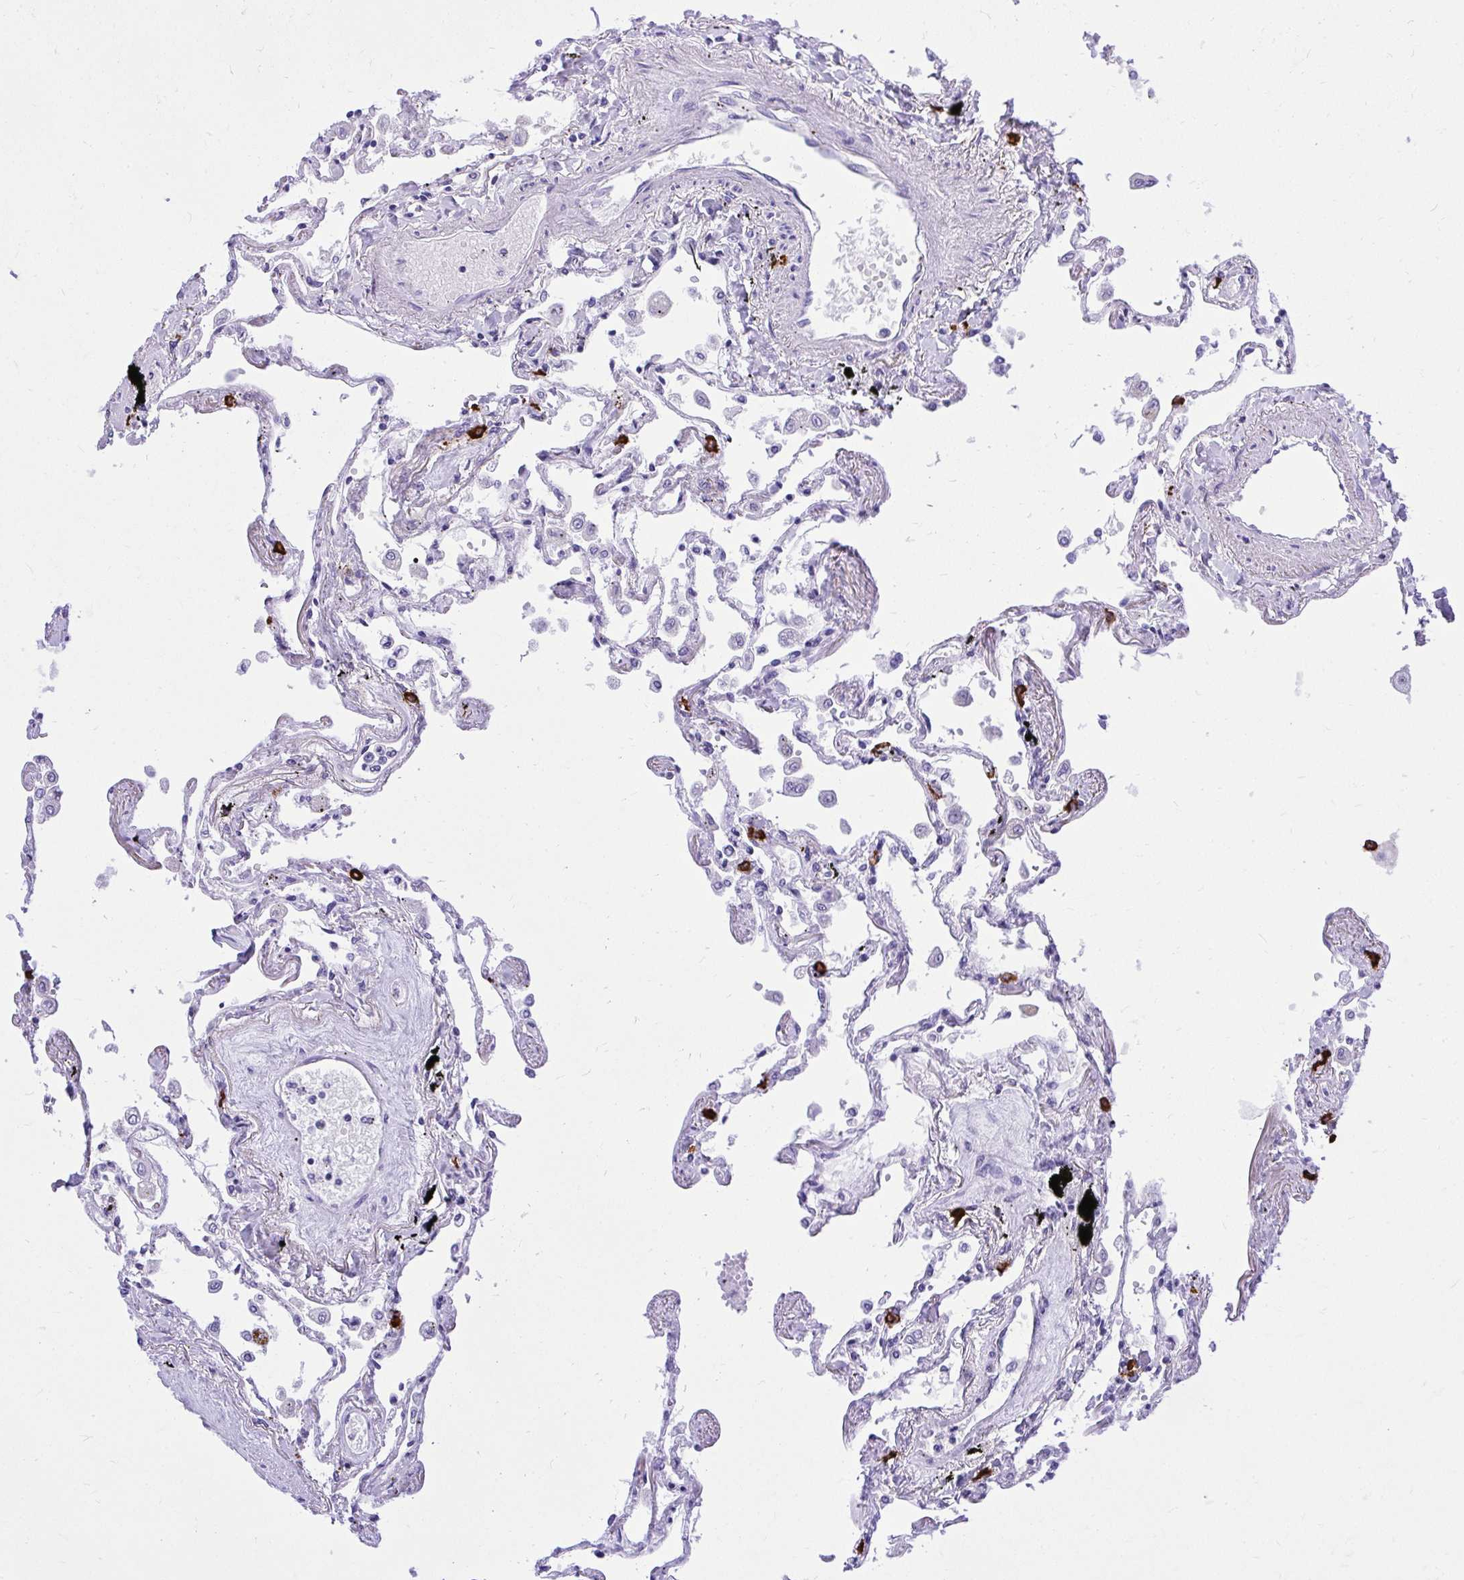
{"staining": {"intensity": "strong", "quantity": "<25%", "location": "cytoplasmic/membranous"}, "tissue": "lung", "cell_type": "Alveolar cells", "image_type": "normal", "snomed": [{"axis": "morphology", "description": "Normal tissue, NOS"}, {"axis": "morphology", "description": "Adenocarcinoma, NOS"}, {"axis": "topography", "description": "Cartilage tissue"}, {"axis": "topography", "description": "Lung"}], "caption": "This photomicrograph reveals unremarkable lung stained with immunohistochemistry to label a protein in brown. The cytoplasmic/membranous of alveolar cells show strong positivity for the protein. Nuclei are counter-stained blue.", "gene": "PSD", "patient": {"sex": "female", "age": 67}}